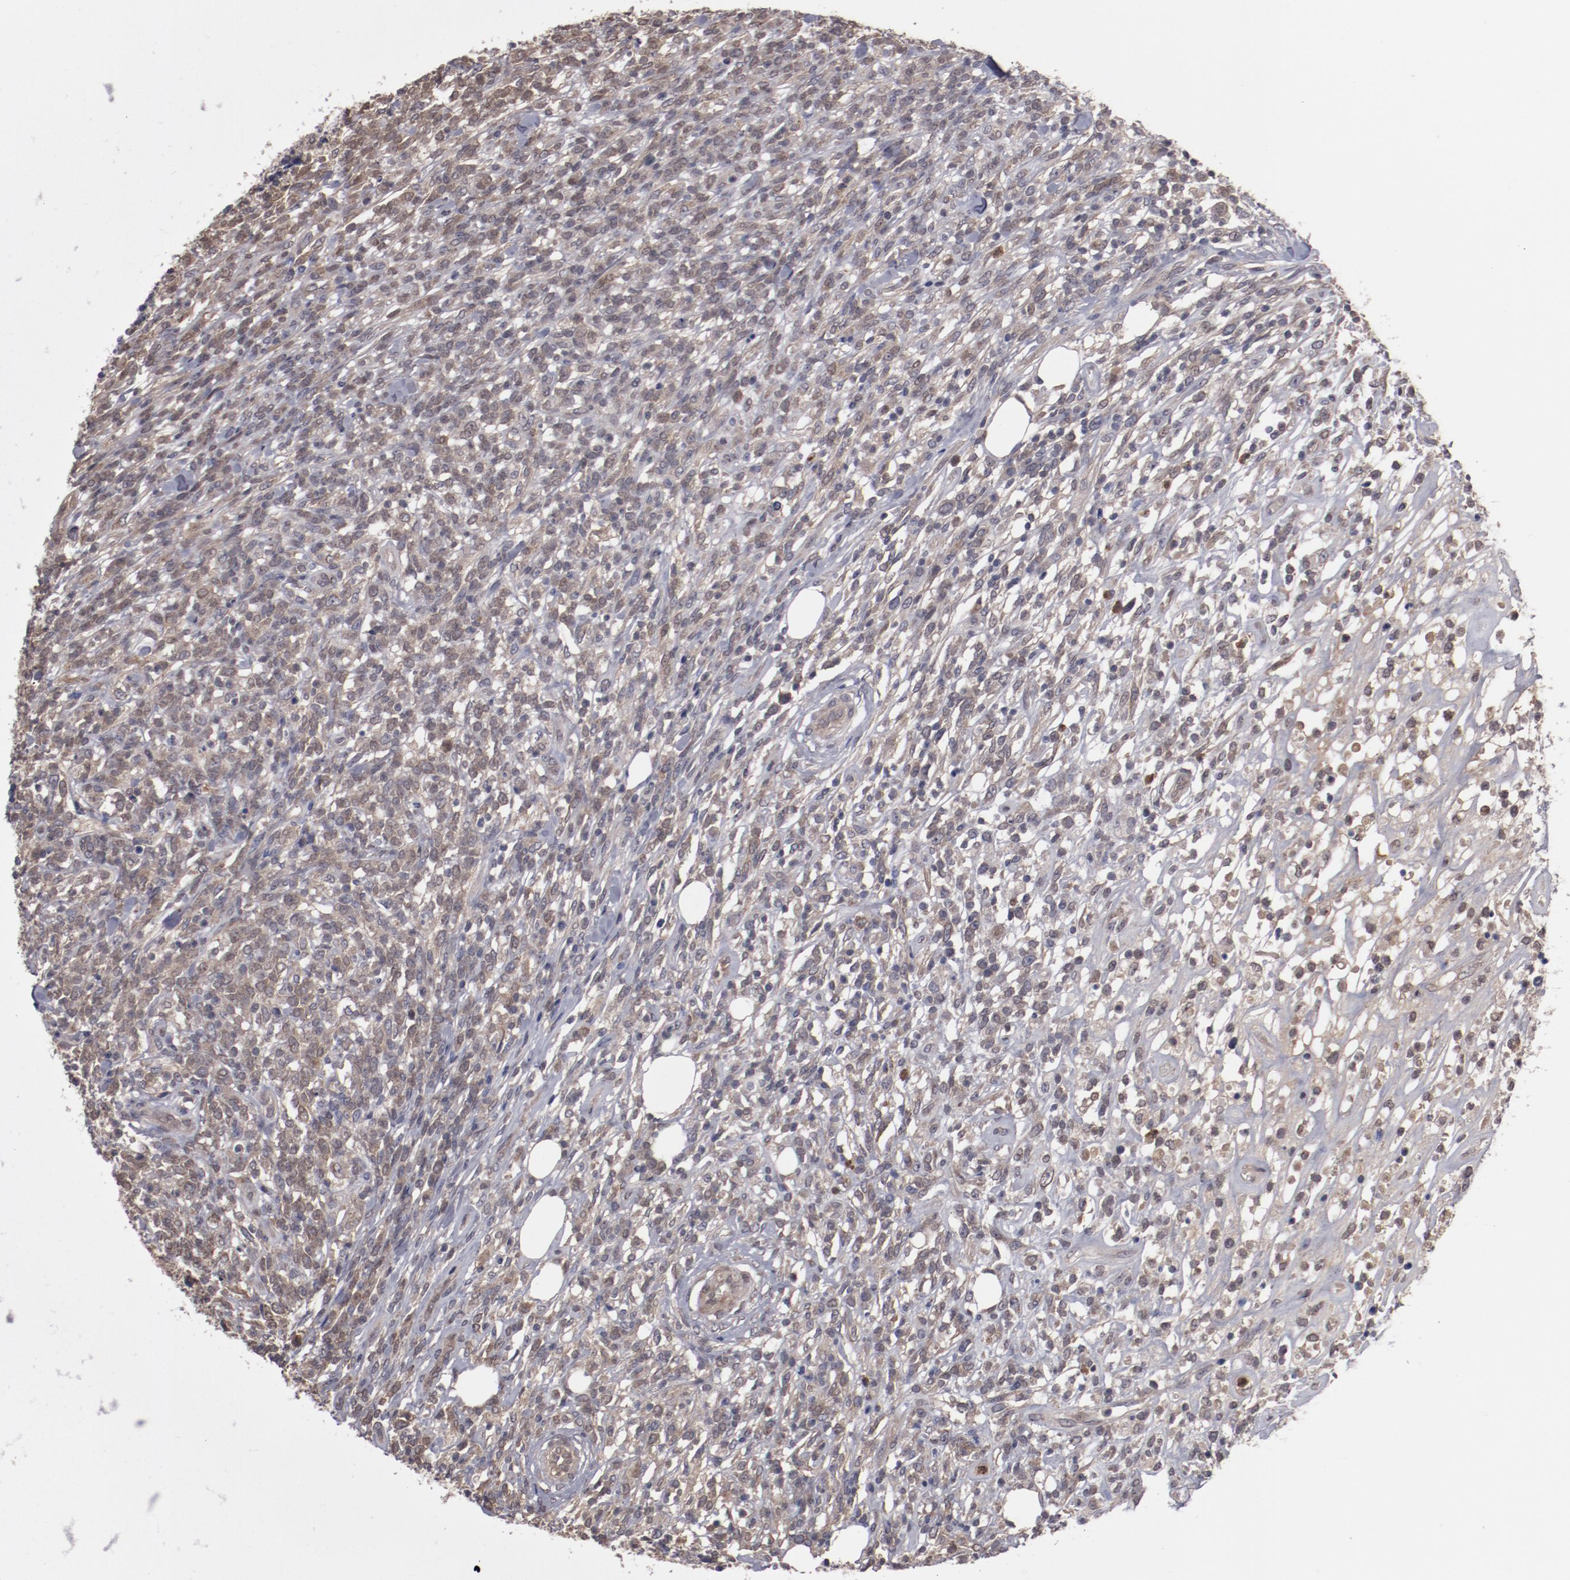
{"staining": {"intensity": "moderate", "quantity": "25%-75%", "location": "cytoplasmic/membranous,nuclear"}, "tissue": "lymphoma", "cell_type": "Tumor cells", "image_type": "cancer", "snomed": [{"axis": "morphology", "description": "Malignant lymphoma, non-Hodgkin's type, High grade"}, {"axis": "topography", "description": "Lymph node"}], "caption": "Protein analysis of high-grade malignant lymphoma, non-Hodgkin's type tissue demonstrates moderate cytoplasmic/membranous and nuclear positivity in about 25%-75% of tumor cells. (brown staining indicates protein expression, while blue staining denotes nuclei).", "gene": "SERPINA7", "patient": {"sex": "female", "age": 73}}